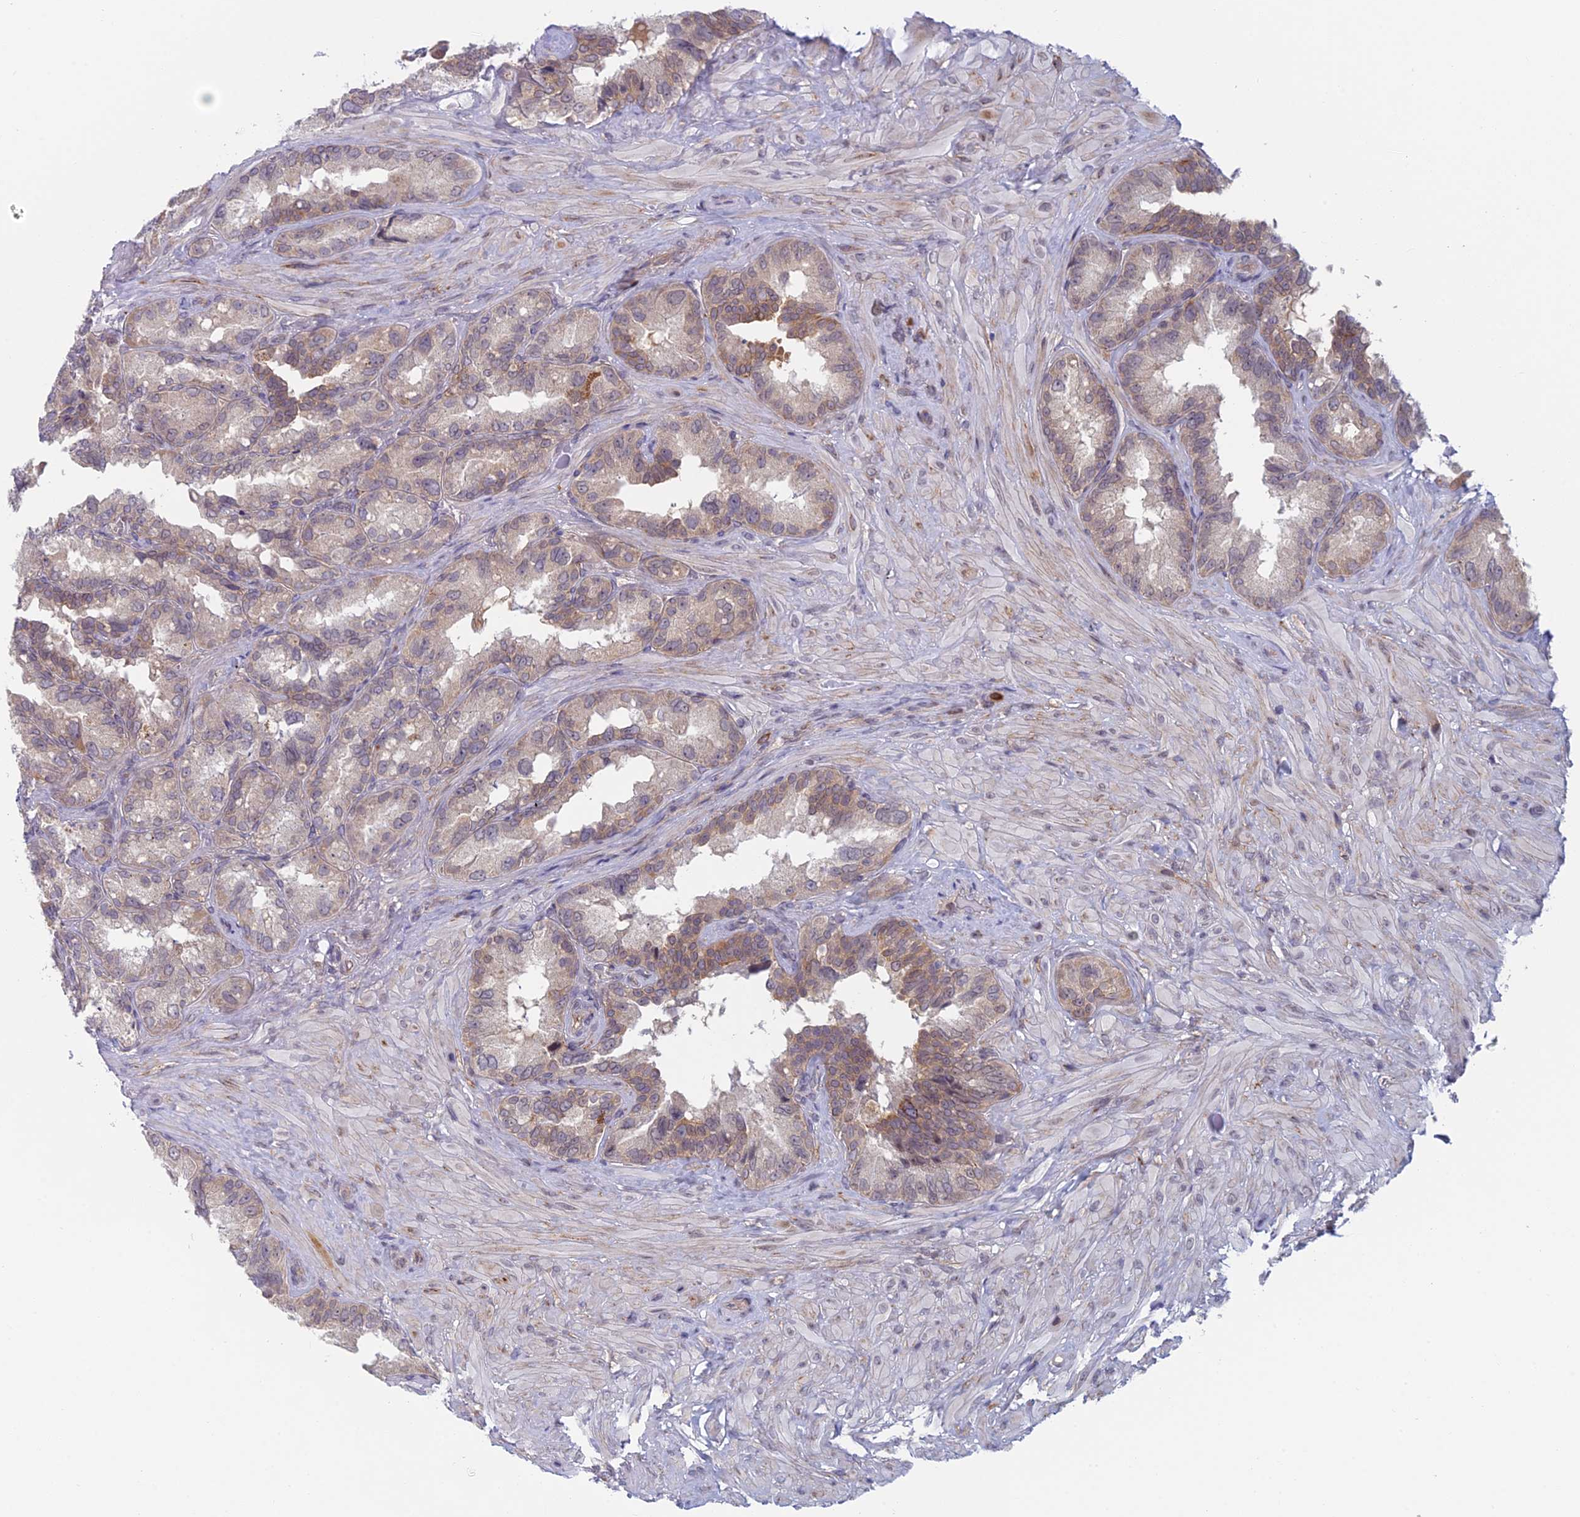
{"staining": {"intensity": "weak", "quantity": "25%-75%", "location": "cytoplasmic/membranous"}, "tissue": "seminal vesicle", "cell_type": "Glandular cells", "image_type": "normal", "snomed": [{"axis": "morphology", "description": "Normal tissue, NOS"}, {"axis": "topography", "description": "Seminal veicle"}, {"axis": "topography", "description": "Peripheral nerve tissue"}], "caption": "DAB immunohistochemical staining of benign human seminal vesicle displays weak cytoplasmic/membranous protein positivity in about 25%-75% of glandular cells.", "gene": "PPP1R26", "patient": {"sex": "male", "age": 67}}